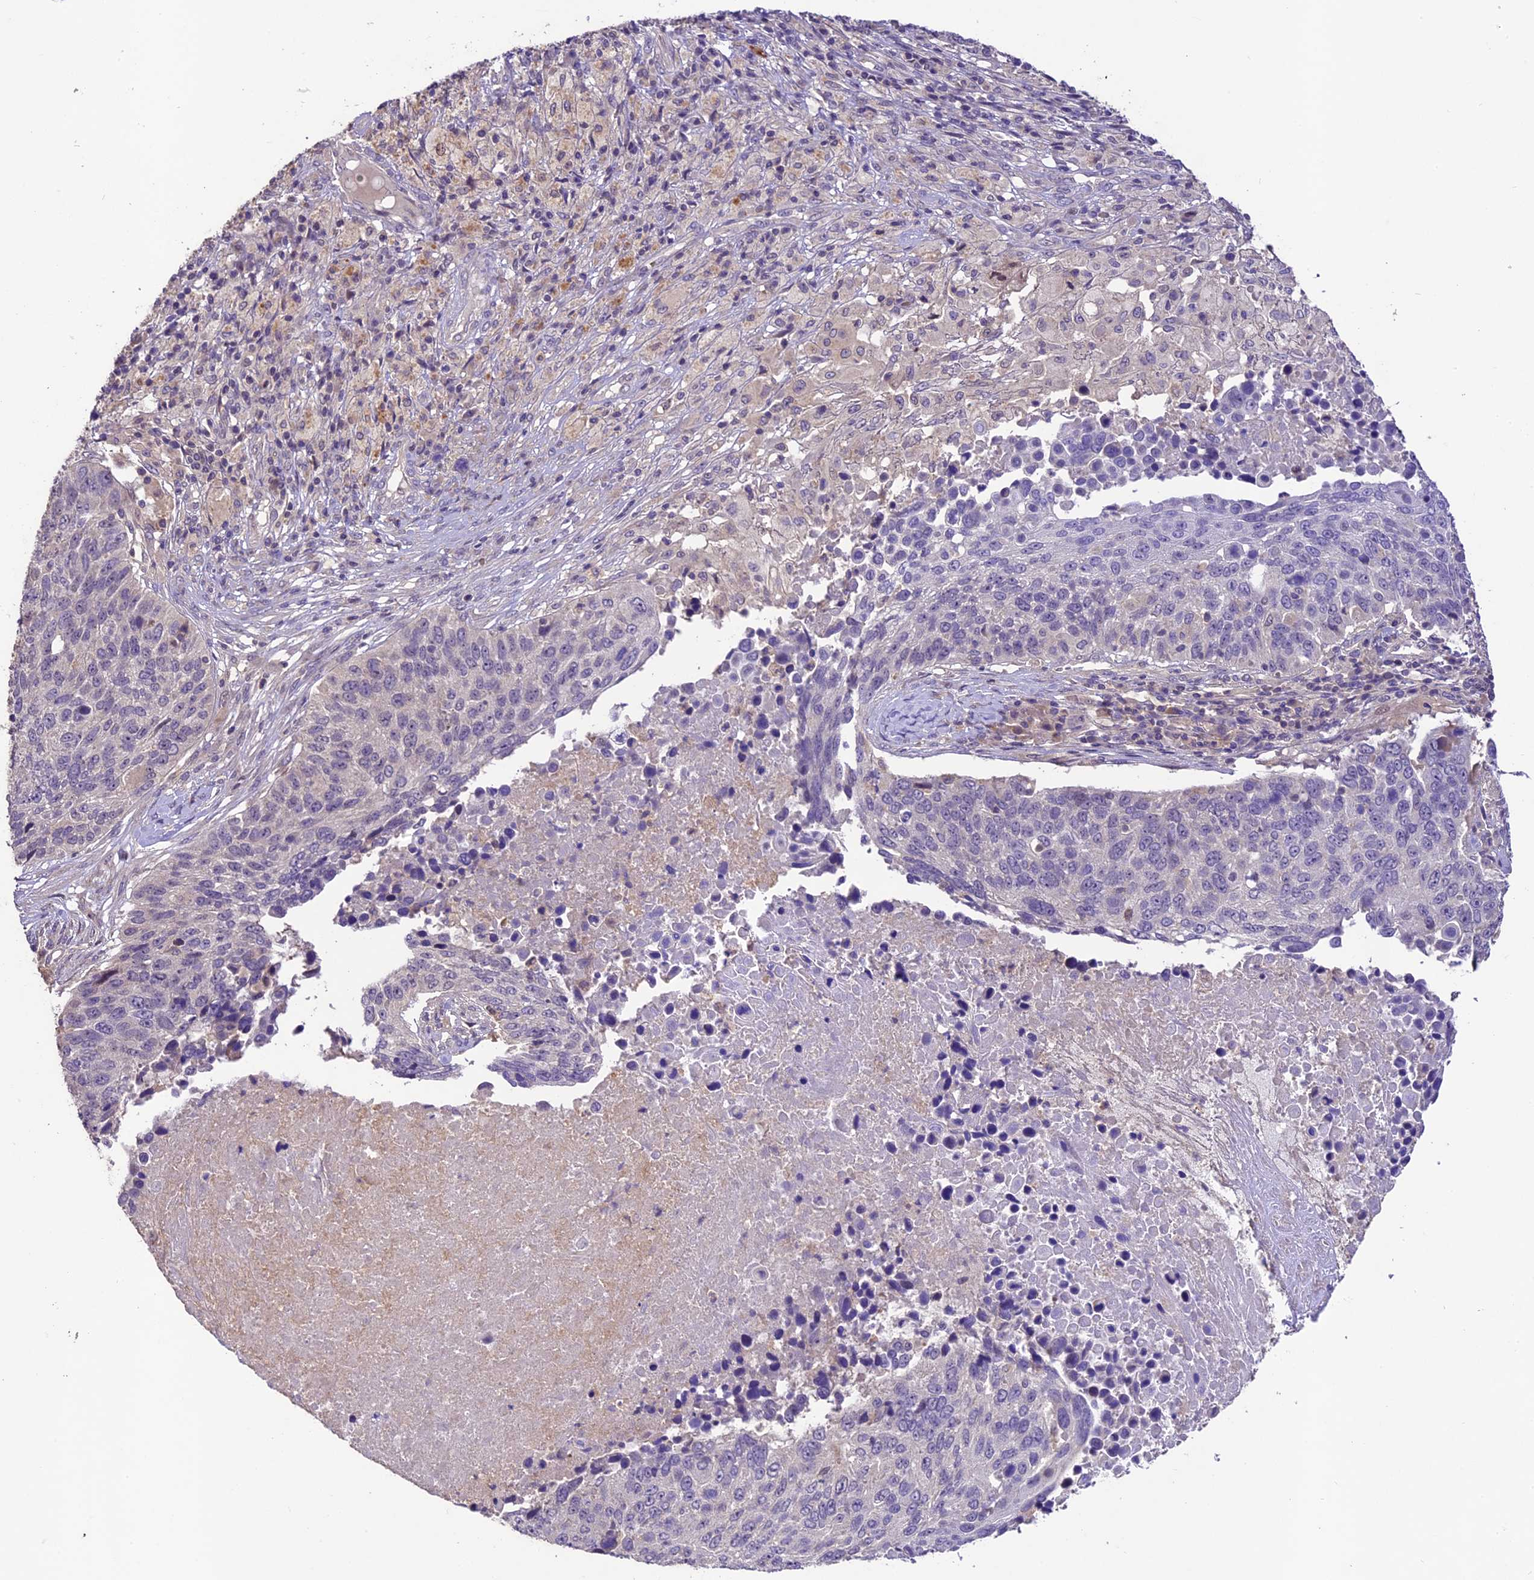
{"staining": {"intensity": "negative", "quantity": "none", "location": "none"}, "tissue": "lung cancer", "cell_type": "Tumor cells", "image_type": "cancer", "snomed": [{"axis": "morphology", "description": "Normal tissue, NOS"}, {"axis": "morphology", "description": "Squamous cell carcinoma, NOS"}, {"axis": "topography", "description": "Lymph node"}, {"axis": "topography", "description": "Lung"}], "caption": "A high-resolution histopathology image shows immunohistochemistry staining of lung cancer (squamous cell carcinoma), which reveals no significant positivity in tumor cells.", "gene": "DGKH", "patient": {"sex": "male", "age": 66}}